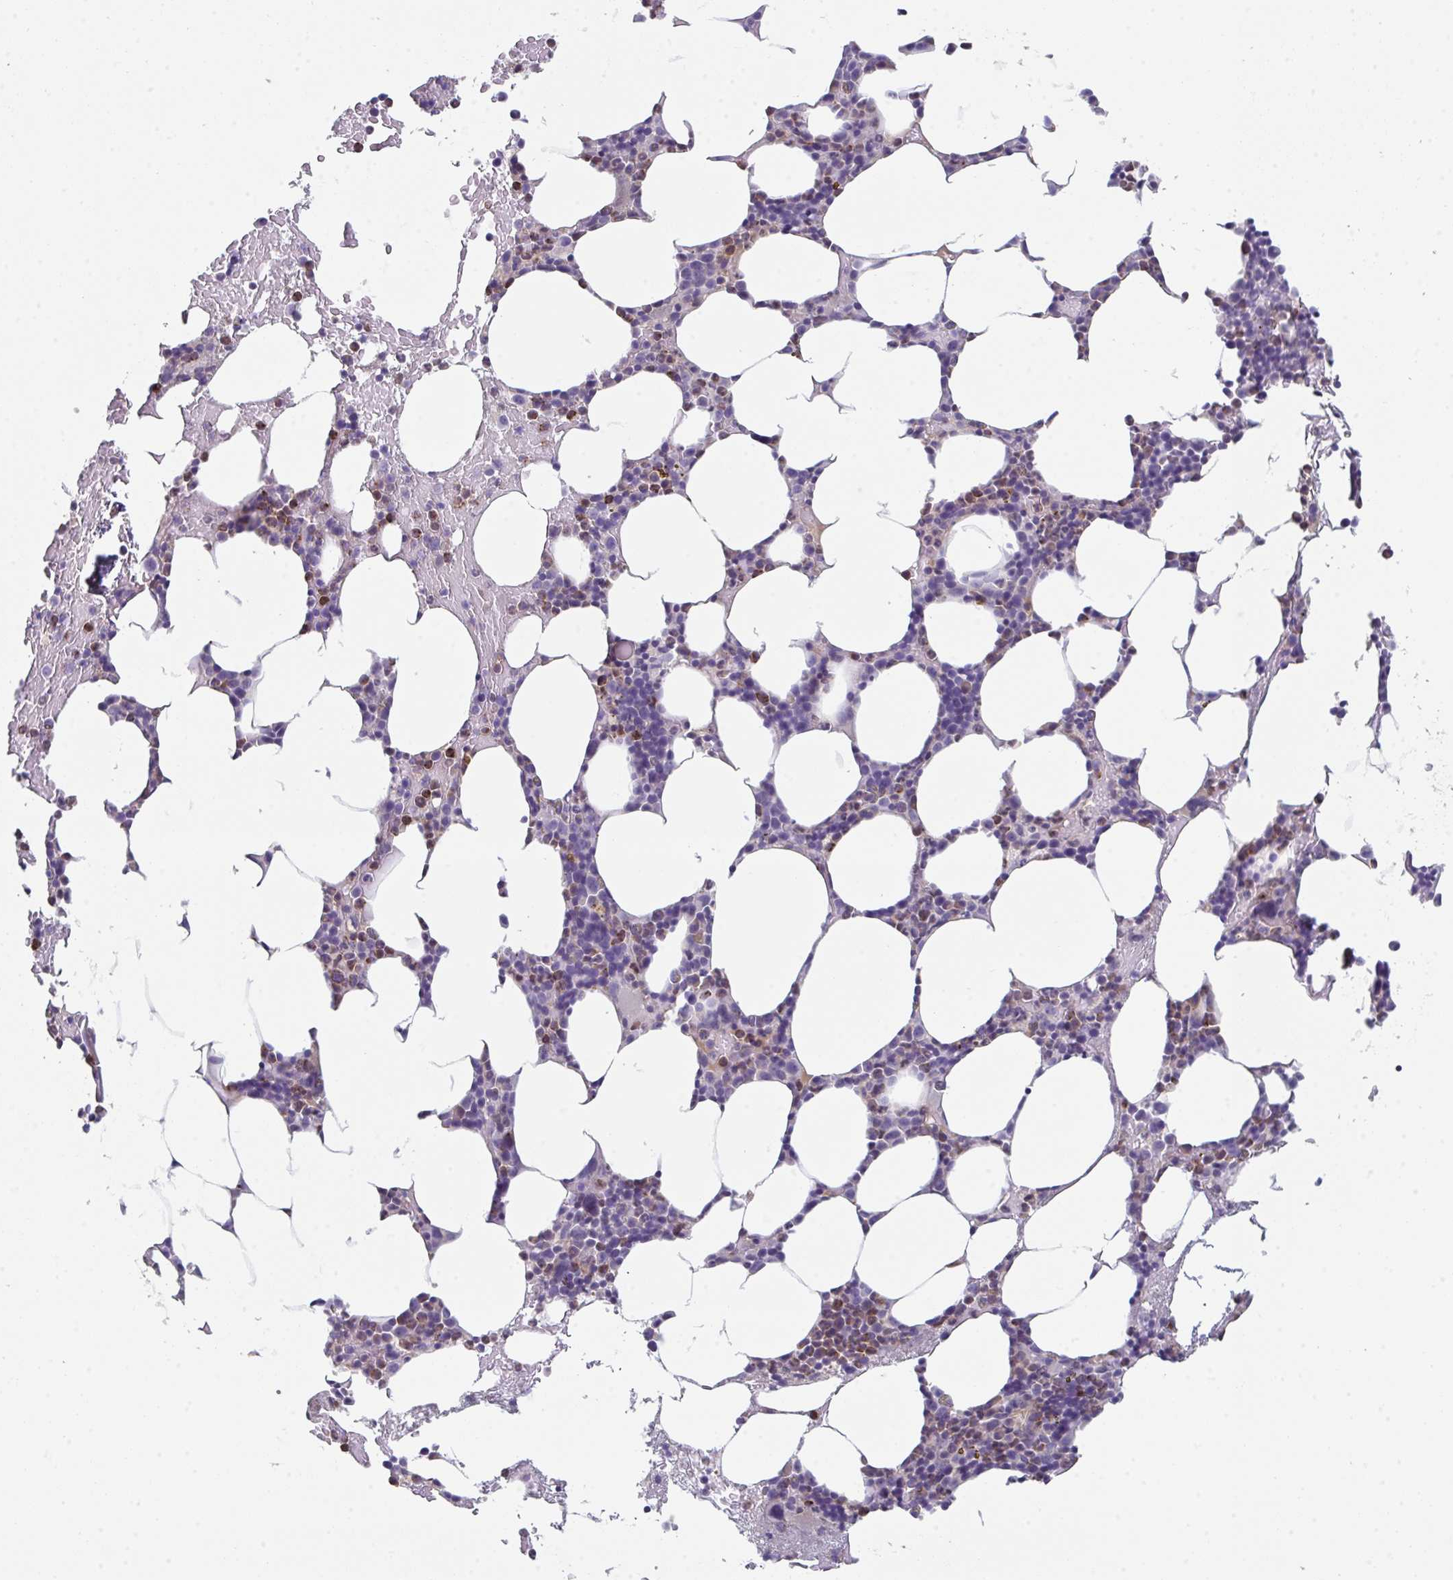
{"staining": {"intensity": "moderate", "quantity": "25%-75%", "location": "cytoplasmic/membranous"}, "tissue": "bone marrow", "cell_type": "Hematopoietic cells", "image_type": "normal", "snomed": [{"axis": "morphology", "description": "Normal tissue, NOS"}, {"axis": "topography", "description": "Bone marrow"}], "caption": "Immunohistochemical staining of normal human bone marrow shows moderate cytoplasmic/membranous protein staining in about 25%-75% of hematopoietic cells. (Brightfield microscopy of DAB IHC at high magnification).", "gene": "HGFAC", "patient": {"sex": "female", "age": 62}}